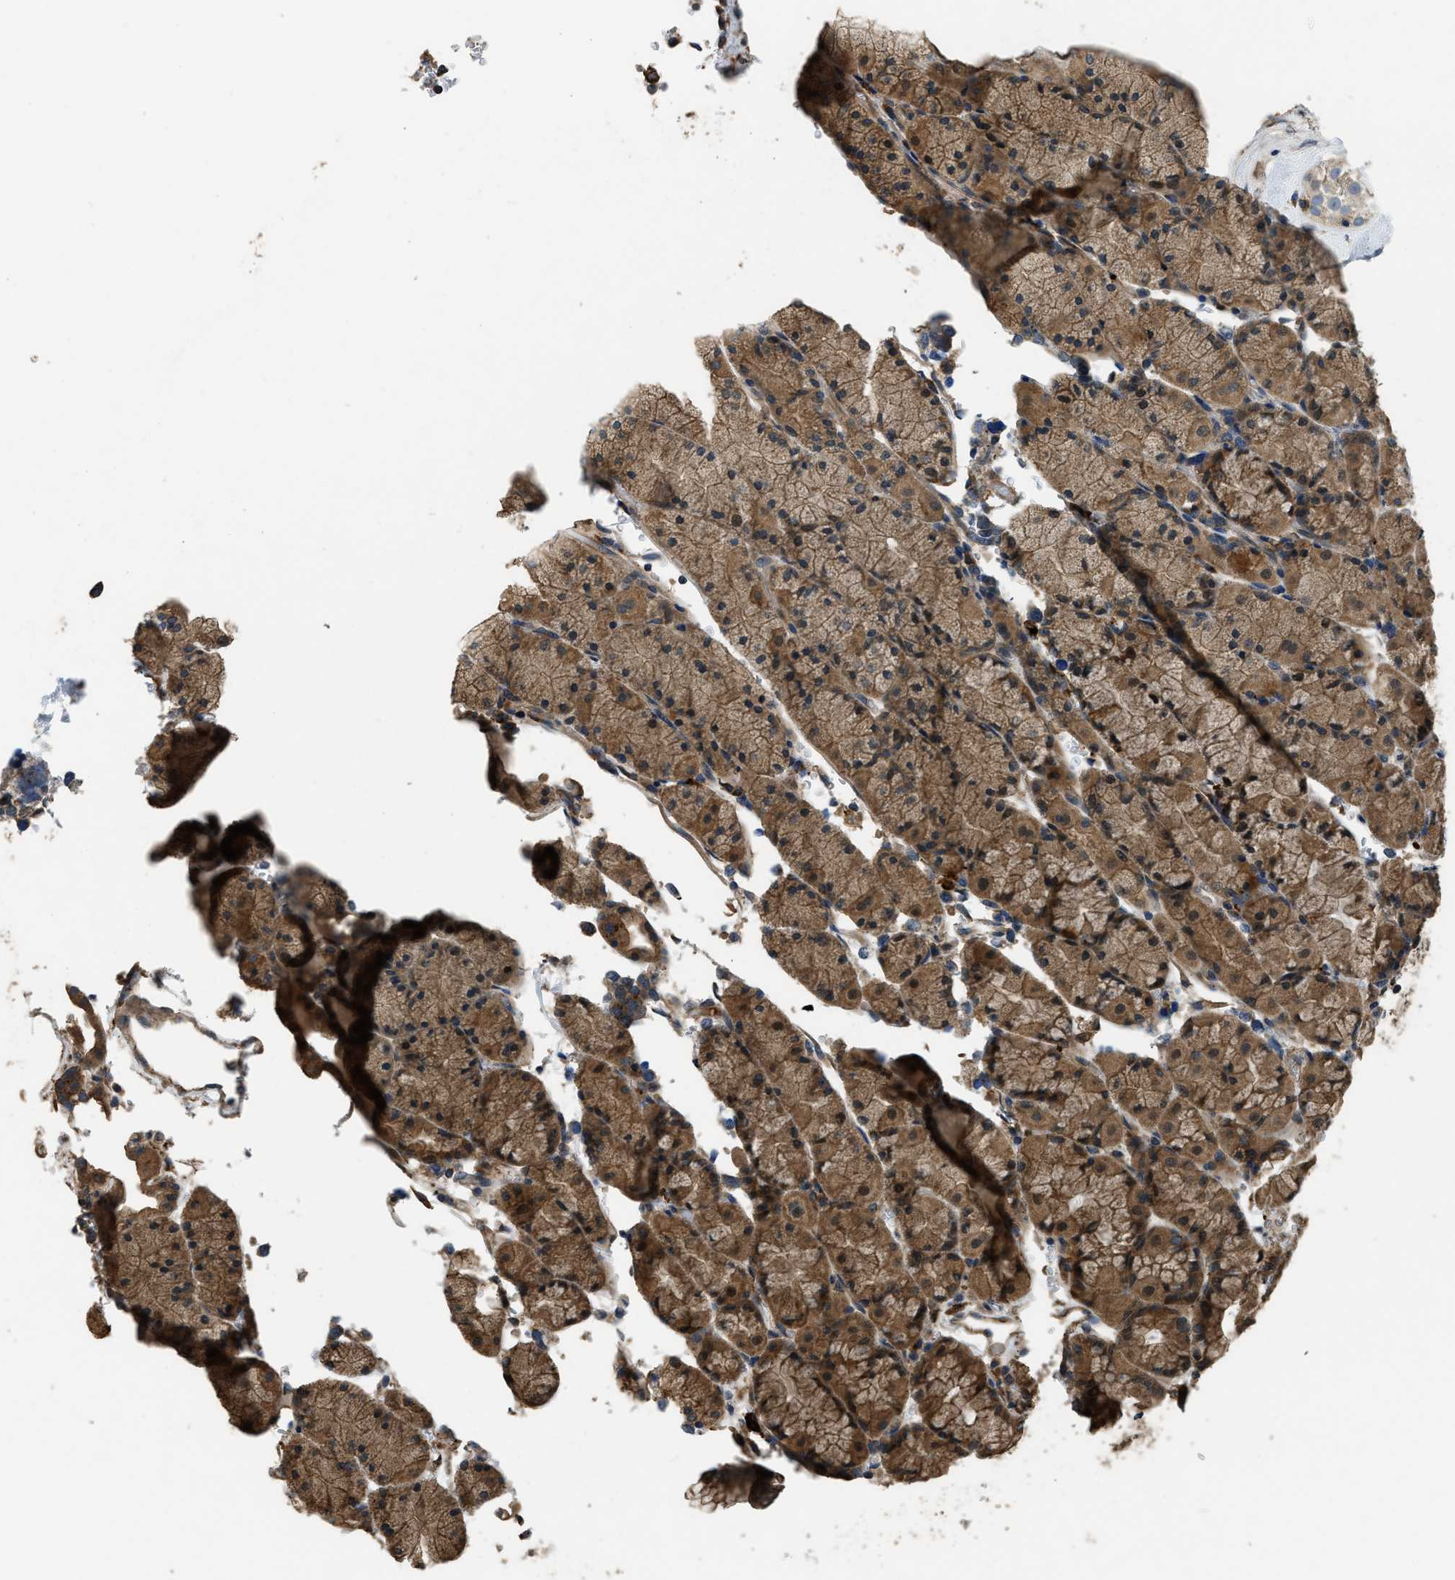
{"staining": {"intensity": "moderate", "quantity": ">75%", "location": "cytoplasmic/membranous"}, "tissue": "stomach", "cell_type": "Glandular cells", "image_type": "normal", "snomed": [{"axis": "morphology", "description": "Normal tissue, NOS"}, {"axis": "morphology", "description": "Carcinoid, malignant, NOS"}, {"axis": "topography", "description": "Stomach, upper"}], "caption": "Immunohistochemistry (DAB (3,3'-diaminobenzidine)) staining of benign human stomach exhibits moderate cytoplasmic/membranous protein staining in approximately >75% of glandular cells. (Stains: DAB in brown, nuclei in blue, Microscopy: brightfield microscopy at high magnification).", "gene": "GGH", "patient": {"sex": "male", "age": 39}}